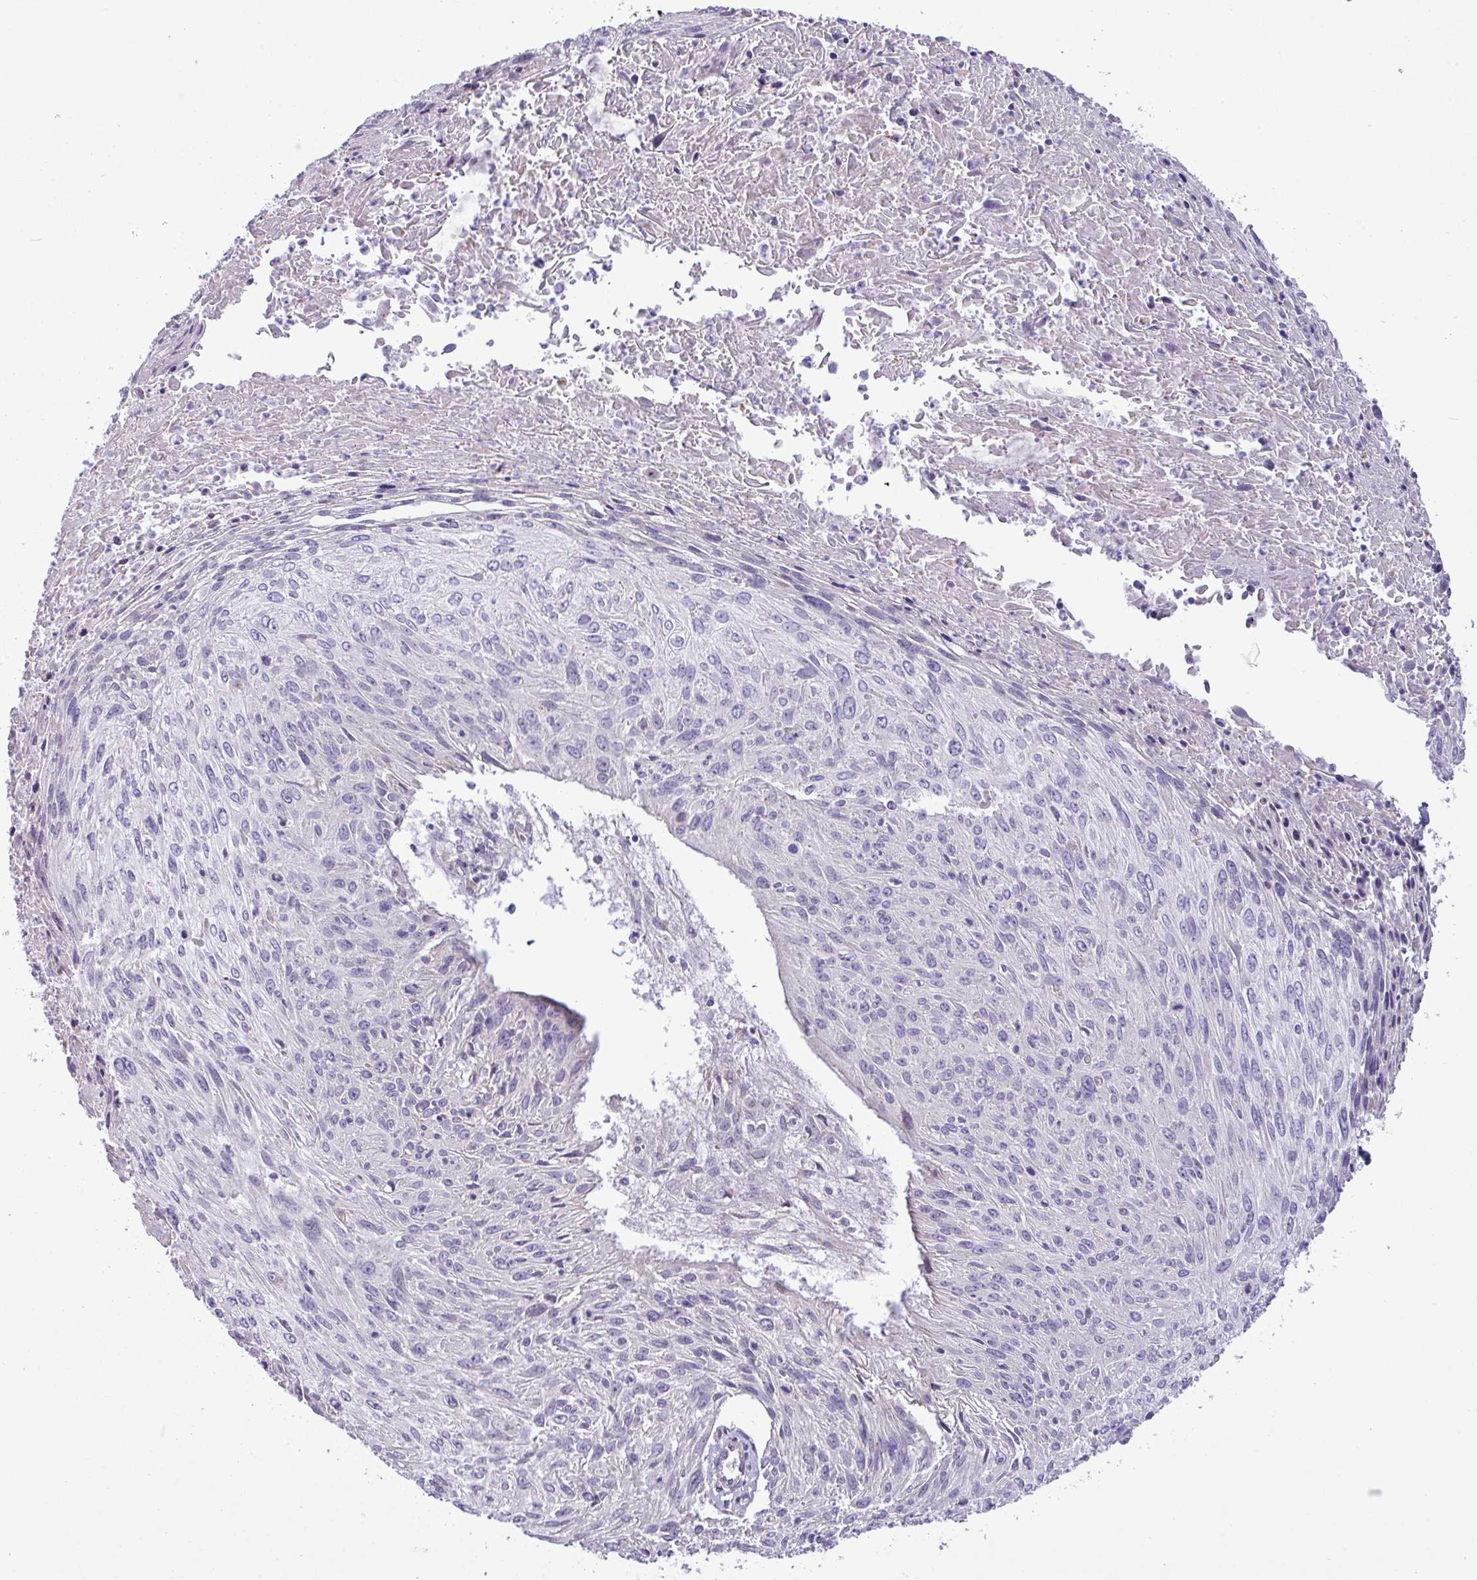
{"staining": {"intensity": "negative", "quantity": "none", "location": "none"}, "tissue": "cervical cancer", "cell_type": "Tumor cells", "image_type": "cancer", "snomed": [{"axis": "morphology", "description": "Squamous cell carcinoma, NOS"}, {"axis": "topography", "description": "Cervix"}], "caption": "Tumor cells show no significant protein staining in cervical squamous cell carcinoma.", "gene": "IRGC", "patient": {"sex": "female", "age": 51}}